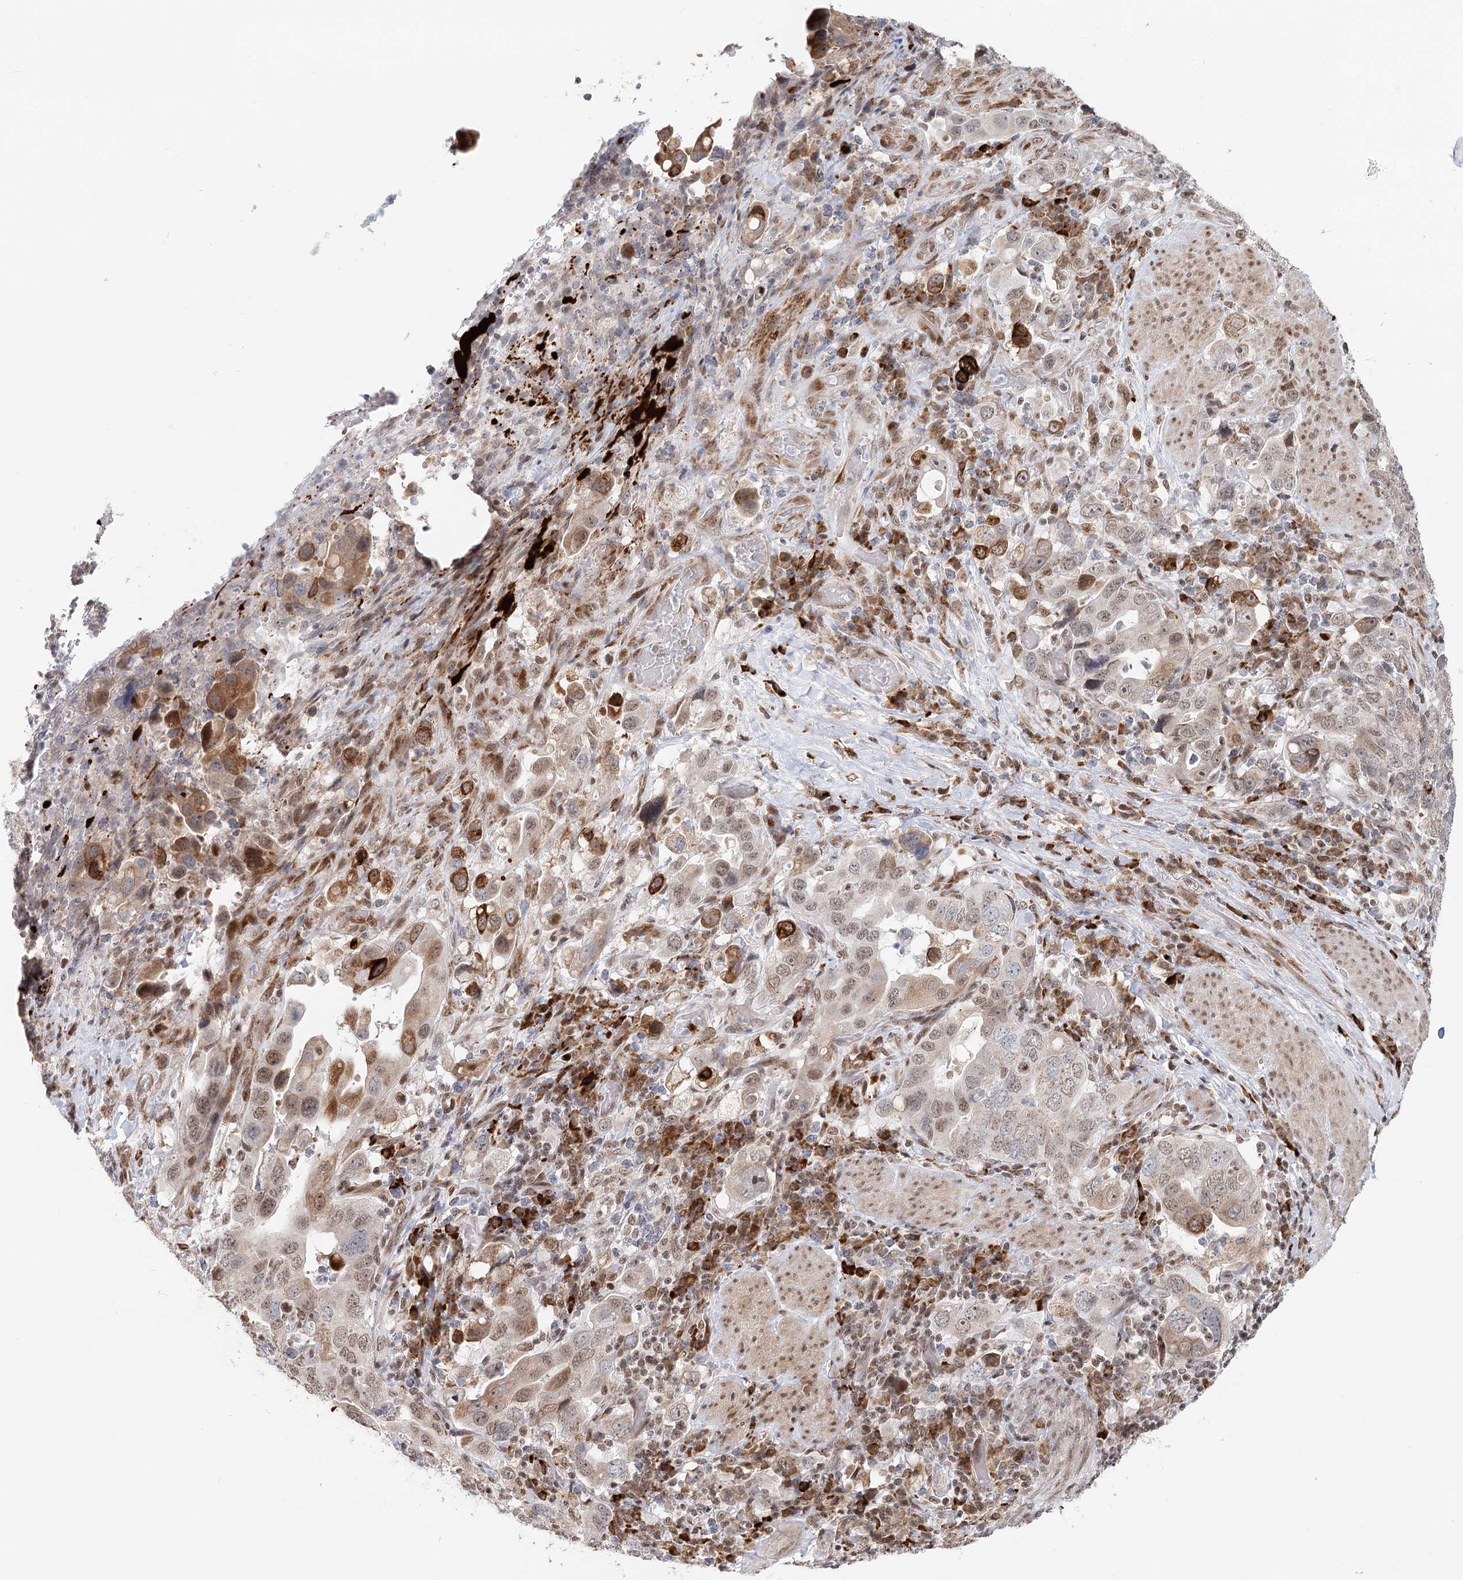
{"staining": {"intensity": "moderate", "quantity": "25%-75%", "location": "cytoplasmic/membranous,nuclear"}, "tissue": "stomach cancer", "cell_type": "Tumor cells", "image_type": "cancer", "snomed": [{"axis": "morphology", "description": "Adenocarcinoma, NOS"}, {"axis": "topography", "description": "Stomach, upper"}], "caption": "About 25%-75% of tumor cells in adenocarcinoma (stomach) exhibit moderate cytoplasmic/membranous and nuclear protein positivity as visualized by brown immunohistochemical staining.", "gene": "BNIP5", "patient": {"sex": "male", "age": 62}}